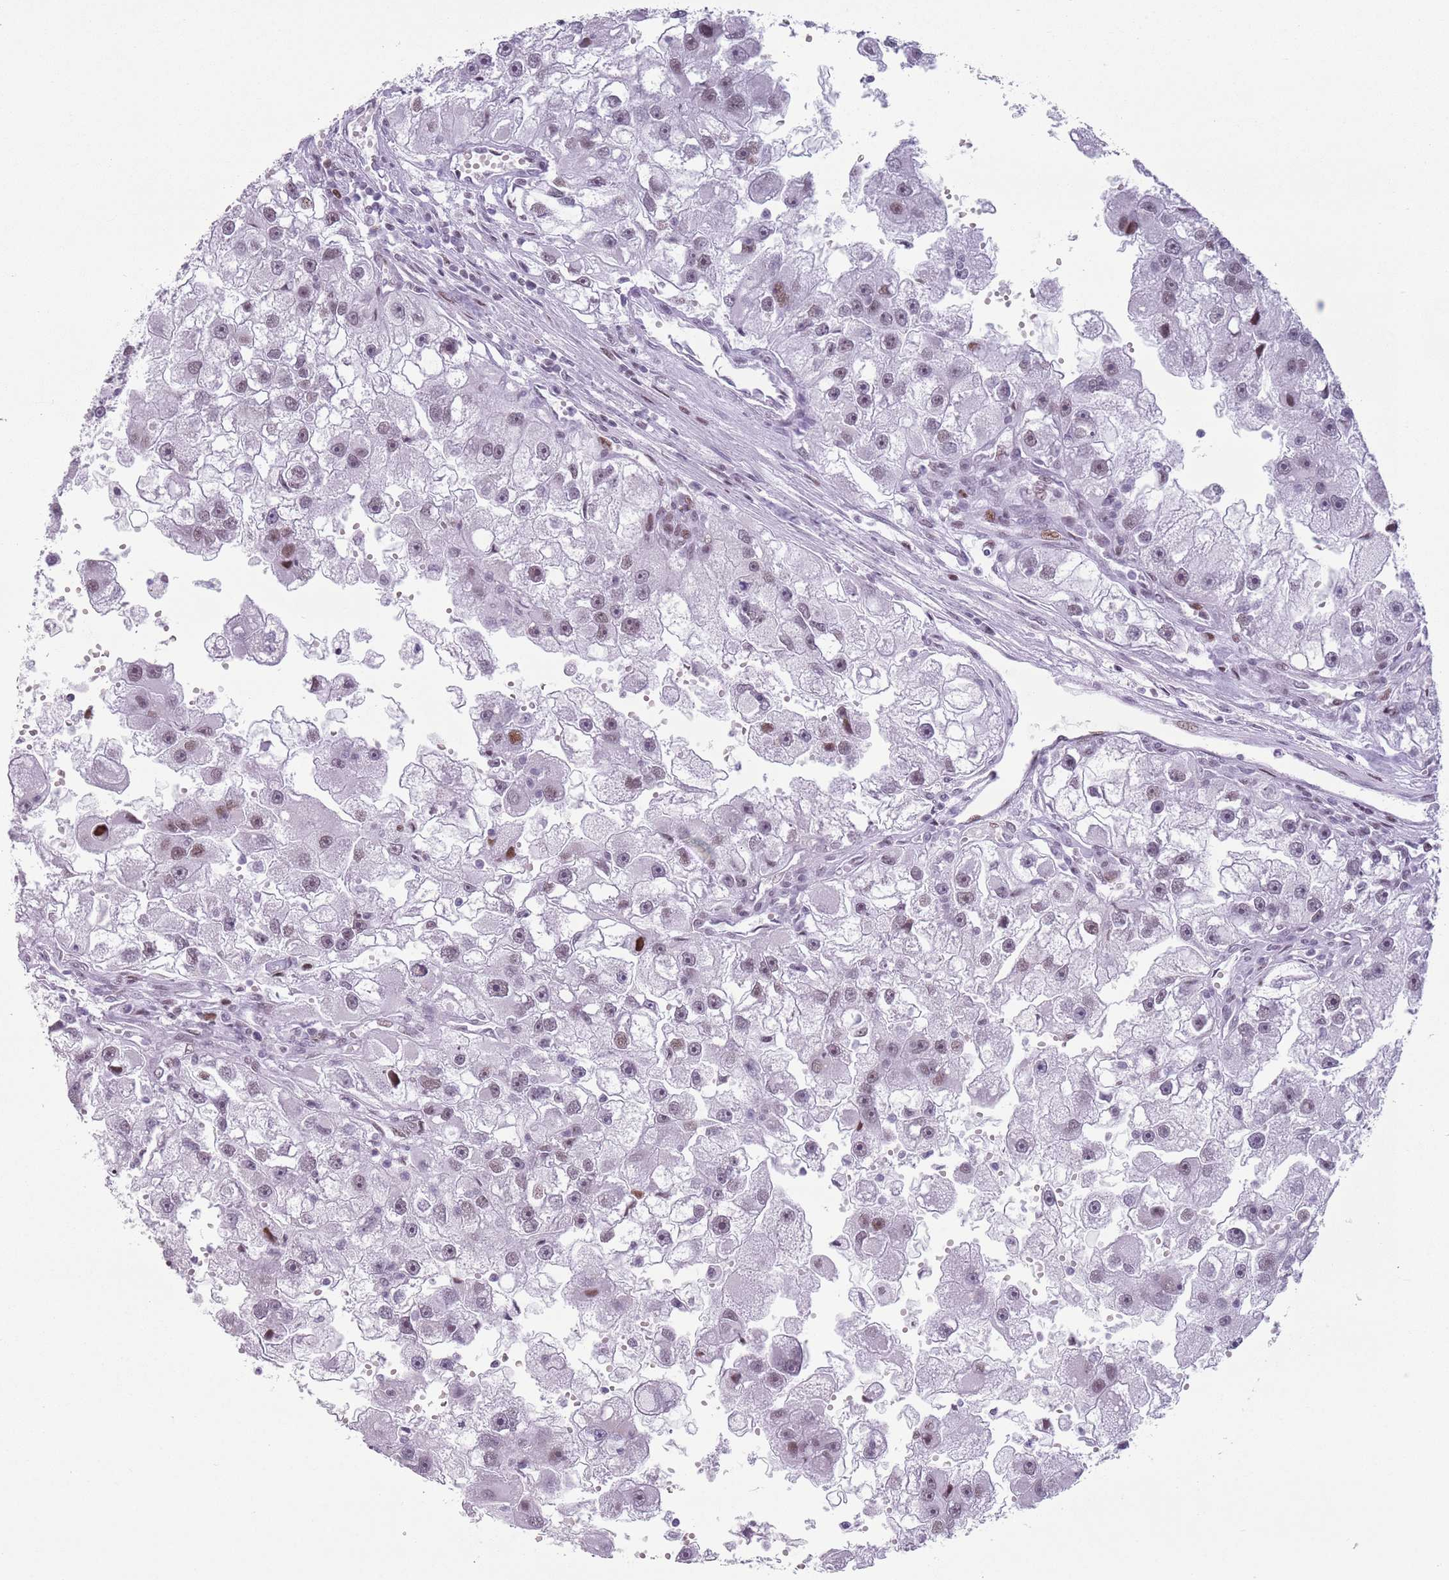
{"staining": {"intensity": "moderate", "quantity": "<25%", "location": "nuclear"}, "tissue": "renal cancer", "cell_type": "Tumor cells", "image_type": "cancer", "snomed": [{"axis": "morphology", "description": "Adenocarcinoma, NOS"}, {"axis": "topography", "description": "Kidney"}], "caption": "Immunohistochemical staining of human renal adenocarcinoma exhibits low levels of moderate nuclear expression in about <25% of tumor cells.", "gene": "FAM104B", "patient": {"sex": "male", "age": 63}}